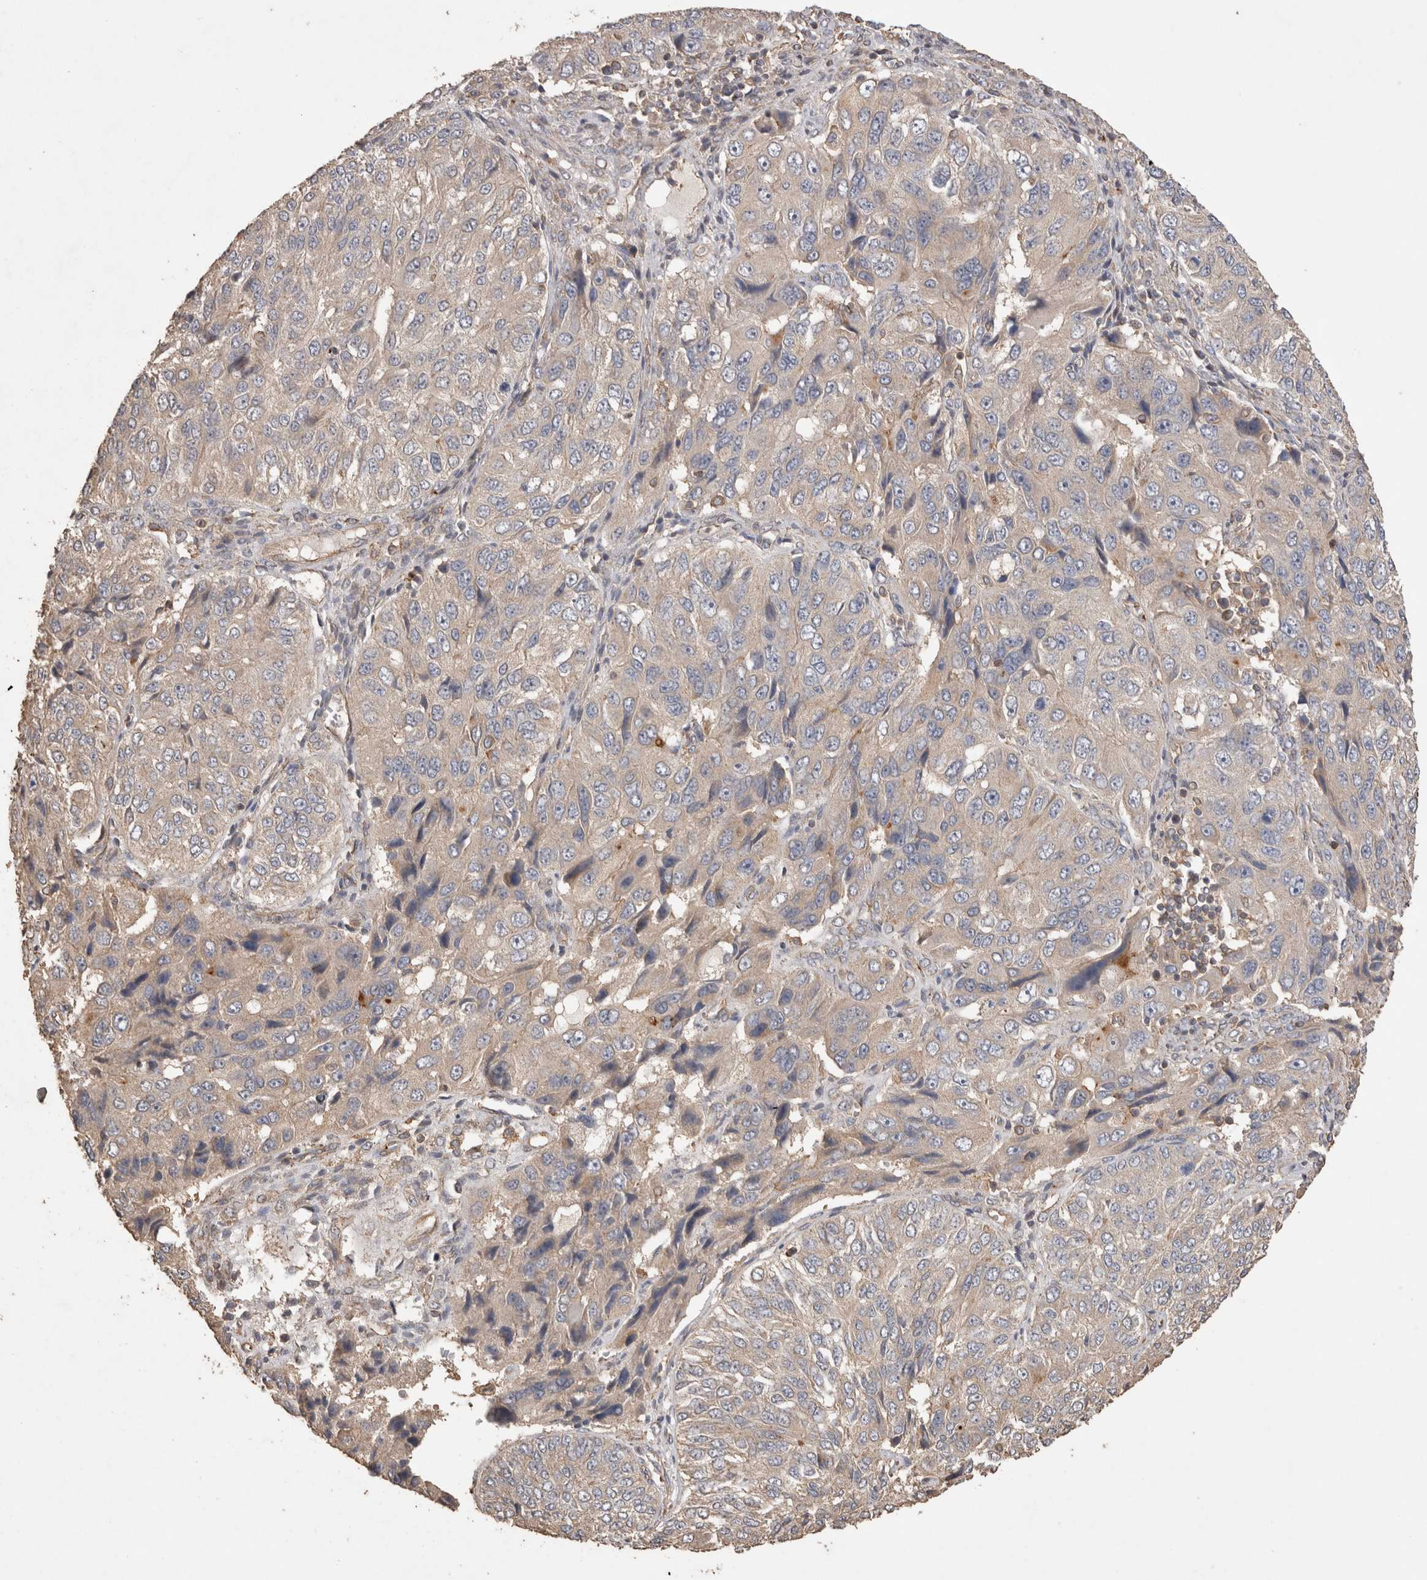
{"staining": {"intensity": "weak", "quantity": "25%-75%", "location": "cytoplasmic/membranous"}, "tissue": "ovarian cancer", "cell_type": "Tumor cells", "image_type": "cancer", "snomed": [{"axis": "morphology", "description": "Carcinoma, endometroid"}, {"axis": "topography", "description": "Ovary"}], "caption": "Ovarian endometroid carcinoma tissue shows weak cytoplasmic/membranous expression in about 25%-75% of tumor cells, visualized by immunohistochemistry.", "gene": "SNX31", "patient": {"sex": "female", "age": 51}}